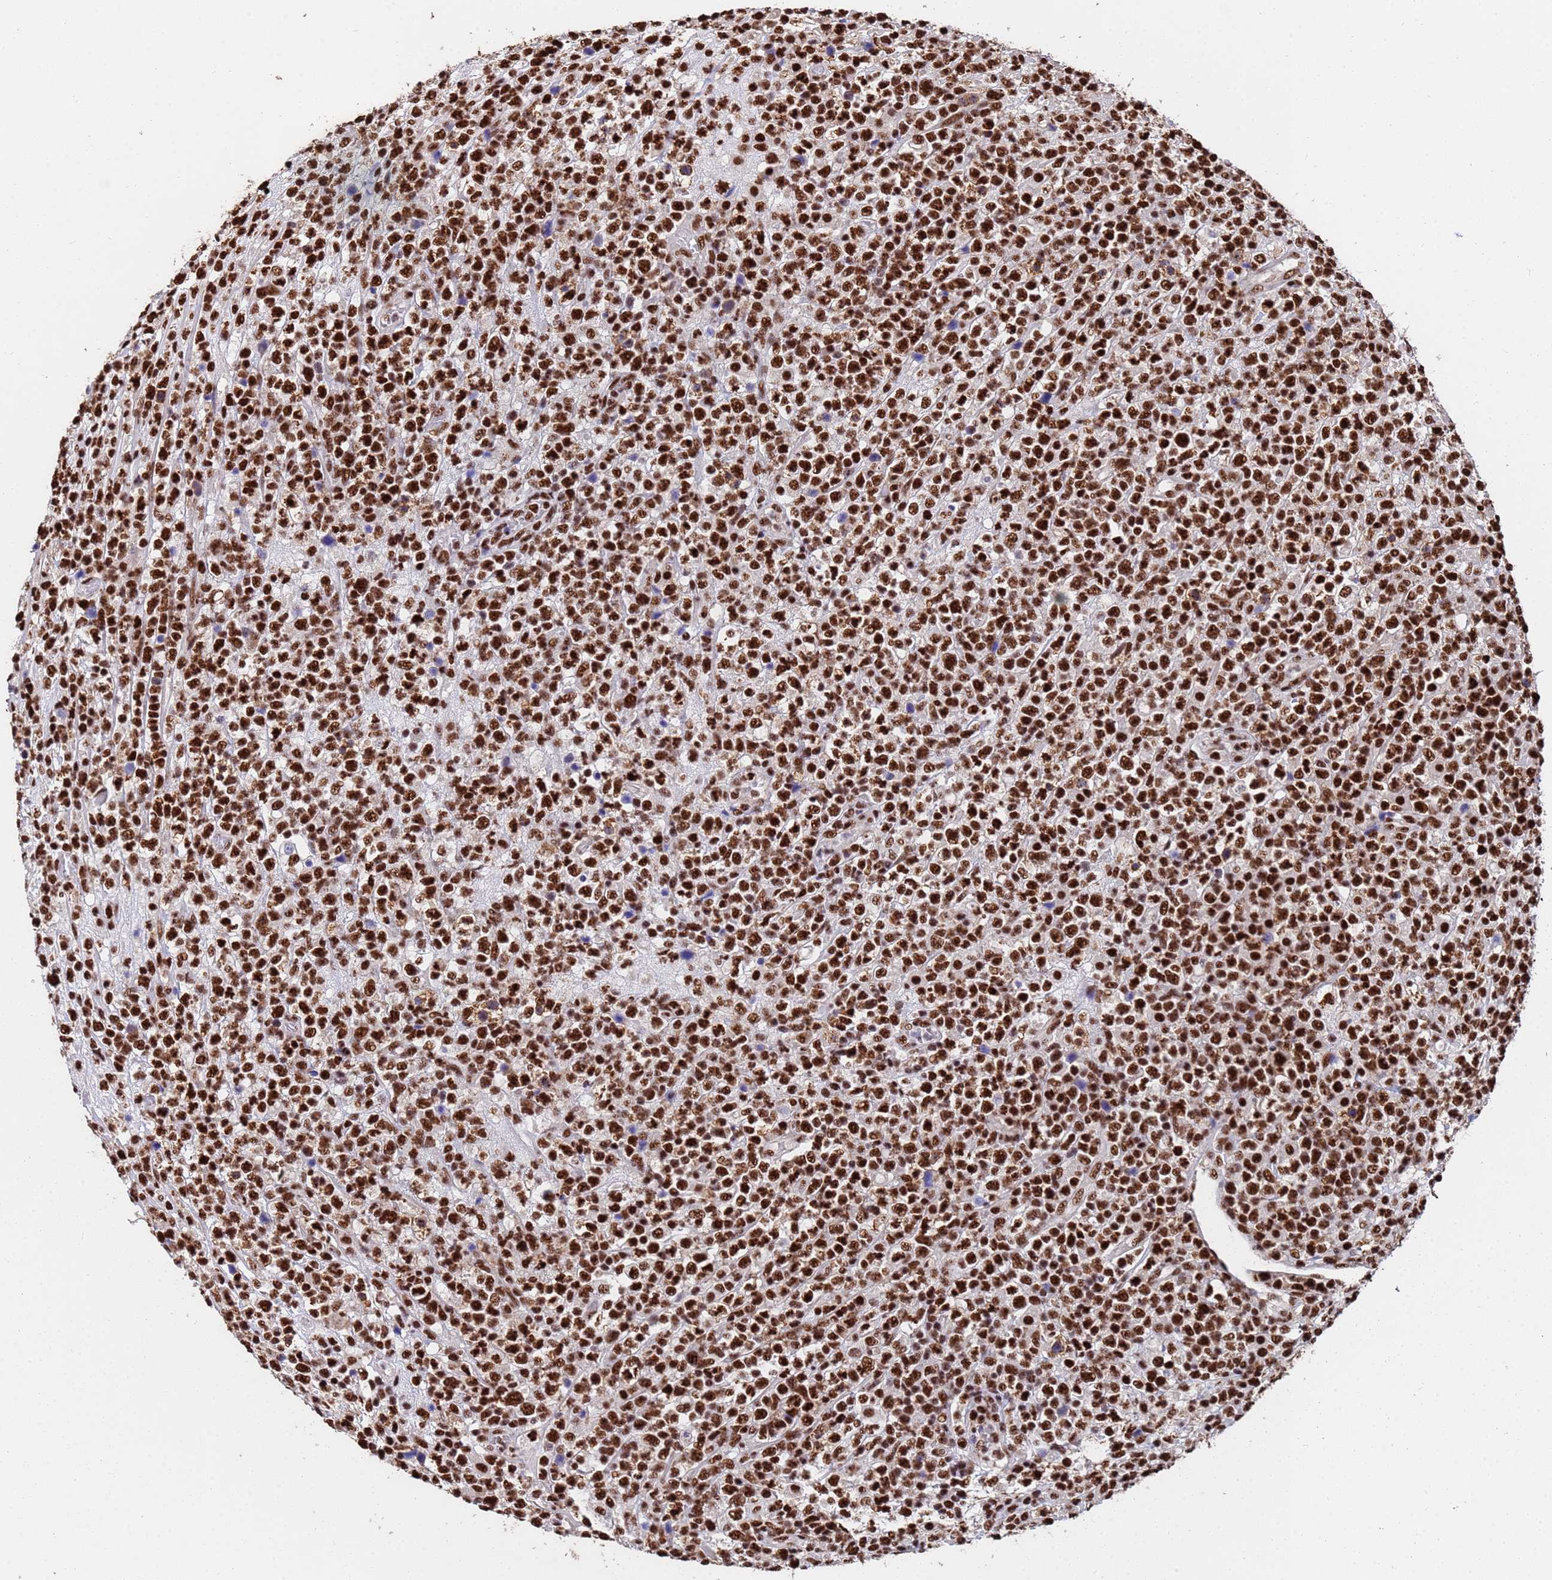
{"staining": {"intensity": "strong", "quantity": ">75%", "location": "nuclear"}, "tissue": "lymphoma", "cell_type": "Tumor cells", "image_type": "cancer", "snomed": [{"axis": "morphology", "description": "Malignant lymphoma, non-Hodgkin's type, High grade"}, {"axis": "topography", "description": "Colon"}], "caption": "Lymphoma tissue exhibits strong nuclear staining in about >75% of tumor cells", "gene": "SF3B2", "patient": {"sex": "female", "age": 53}}